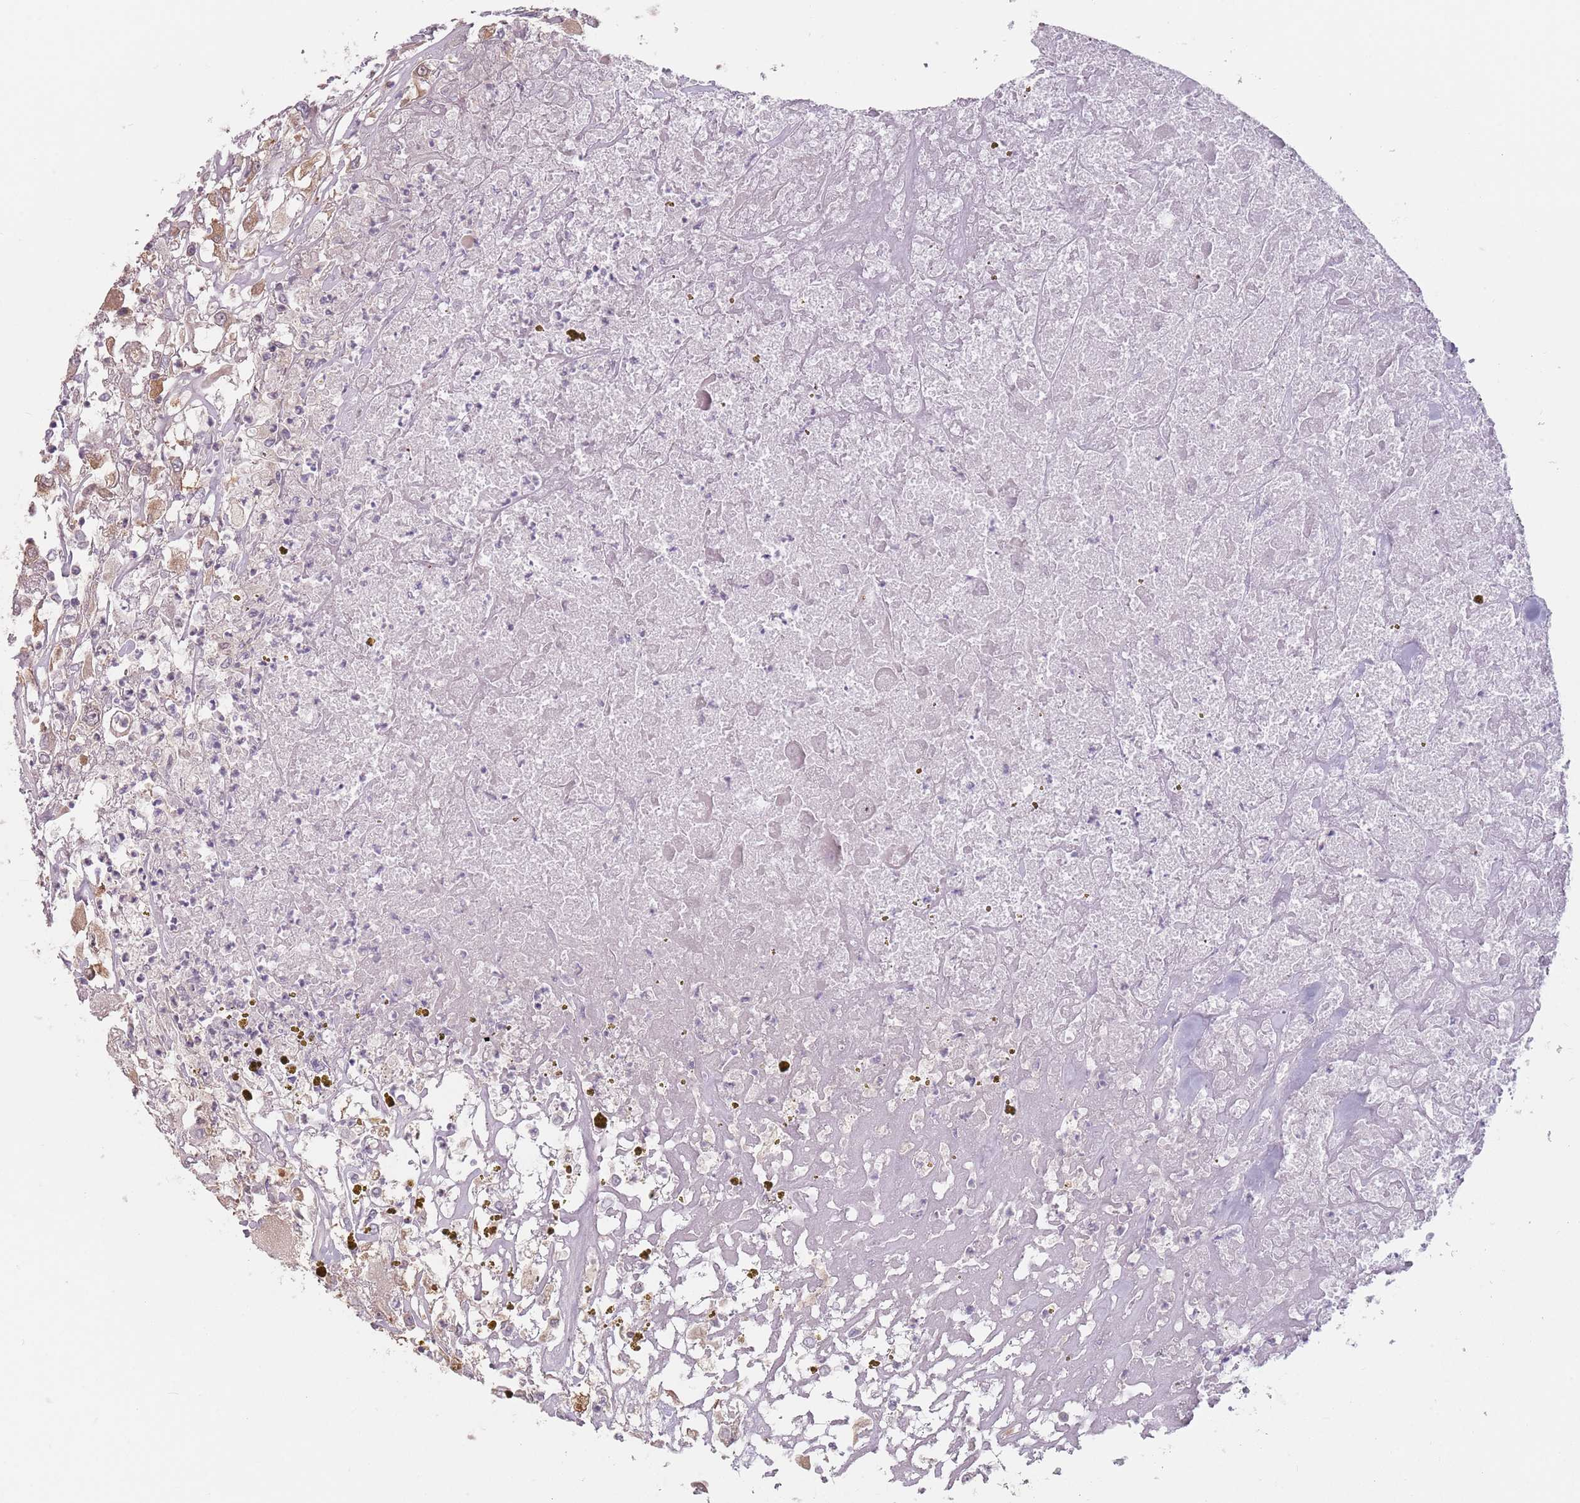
{"staining": {"intensity": "moderate", "quantity": "25%-75%", "location": "cytoplasmic/membranous"}, "tissue": "renal cancer", "cell_type": "Tumor cells", "image_type": "cancer", "snomed": [{"axis": "morphology", "description": "Adenocarcinoma, NOS"}, {"axis": "topography", "description": "Kidney"}], "caption": "This is a photomicrograph of IHC staining of renal cancer (adenocarcinoma), which shows moderate expression in the cytoplasmic/membranous of tumor cells.", "gene": "NAXE", "patient": {"sex": "female", "age": 52}}